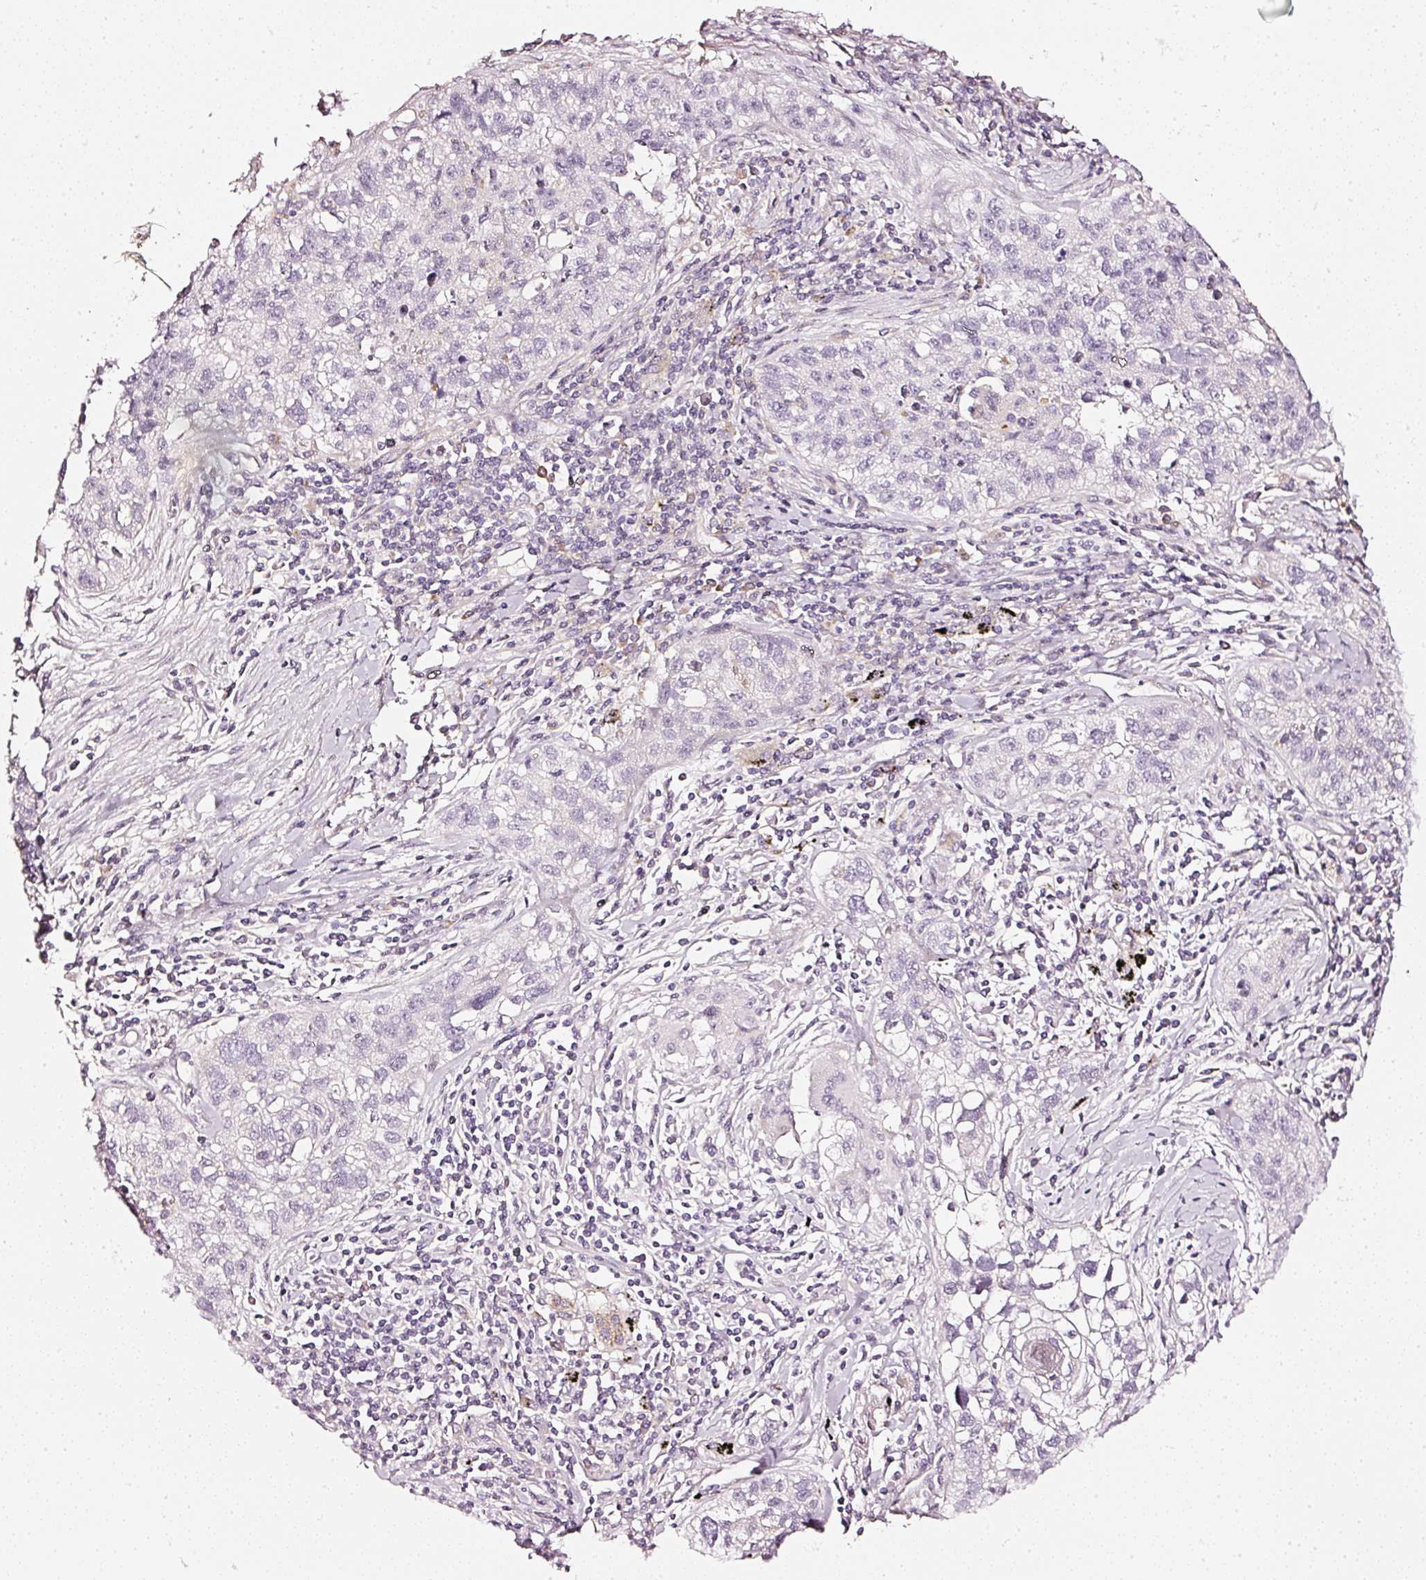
{"staining": {"intensity": "negative", "quantity": "none", "location": "none"}, "tissue": "lung cancer", "cell_type": "Tumor cells", "image_type": "cancer", "snomed": [{"axis": "morphology", "description": "Squamous cell carcinoma, NOS"}, {"axis": "topography", "description": "Lung"}], "caption": "Tumor cells show no significant protein expression in lung squamous cell carcinoma.", "gene": "CNP", "patient": {"sex": "male", "age": 74}}